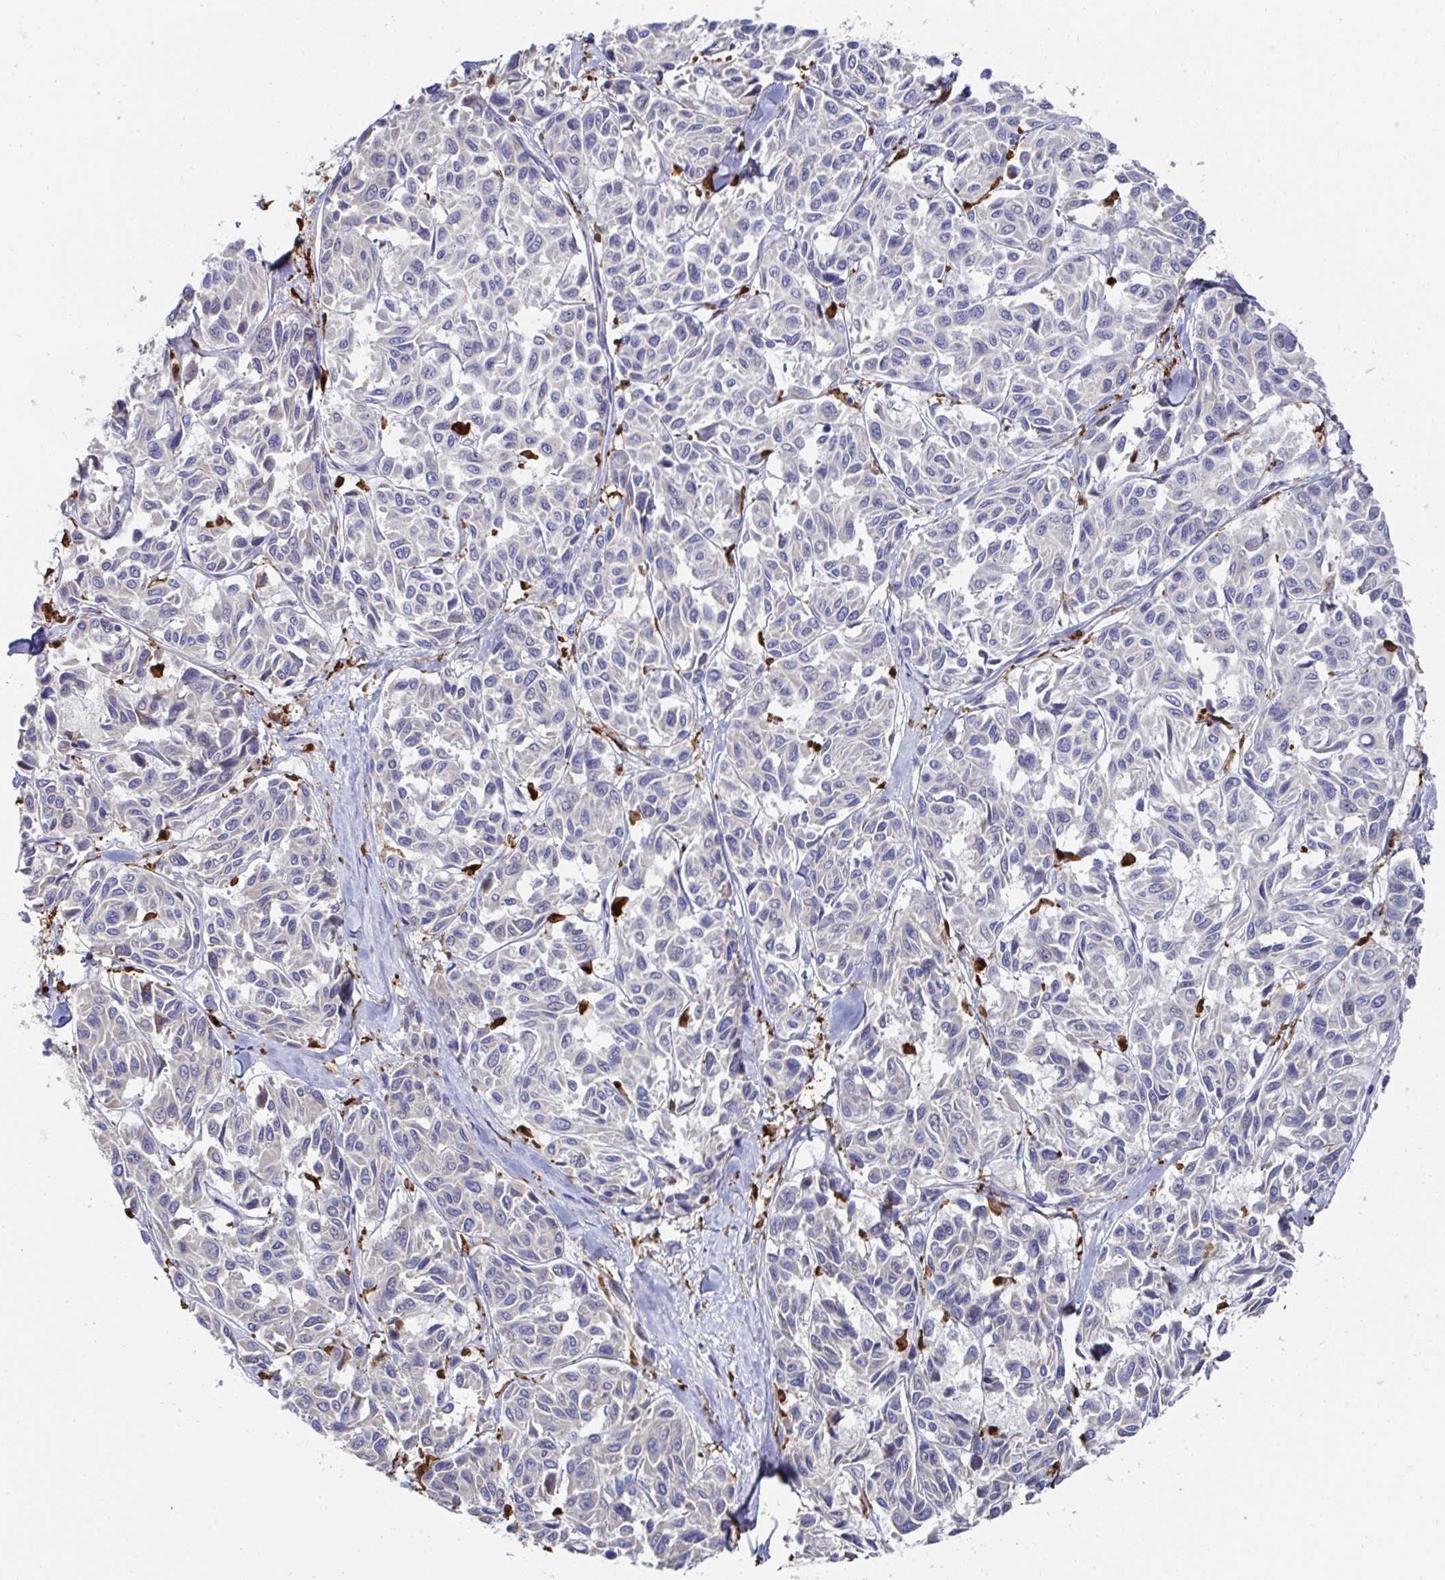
{"staining": {"intensity": "negative", "quantity": "none", "location": "none"}, "tissue": "melanoma", "cell_type": "Tumor cells", "image_type": "cancer", "snomed": [{"axis": "morphology", "description": "Malignant melanoma, NOS"}, {"axis": "topography", "description": "Skin"}], "caption": "High power microscopy histopathology image of an IHC photomicrograph of melanoma, revealing no significant positivity in tumor cells.", "gene": "FBXL13", "patient": {"sex": "female", "age": 66}}